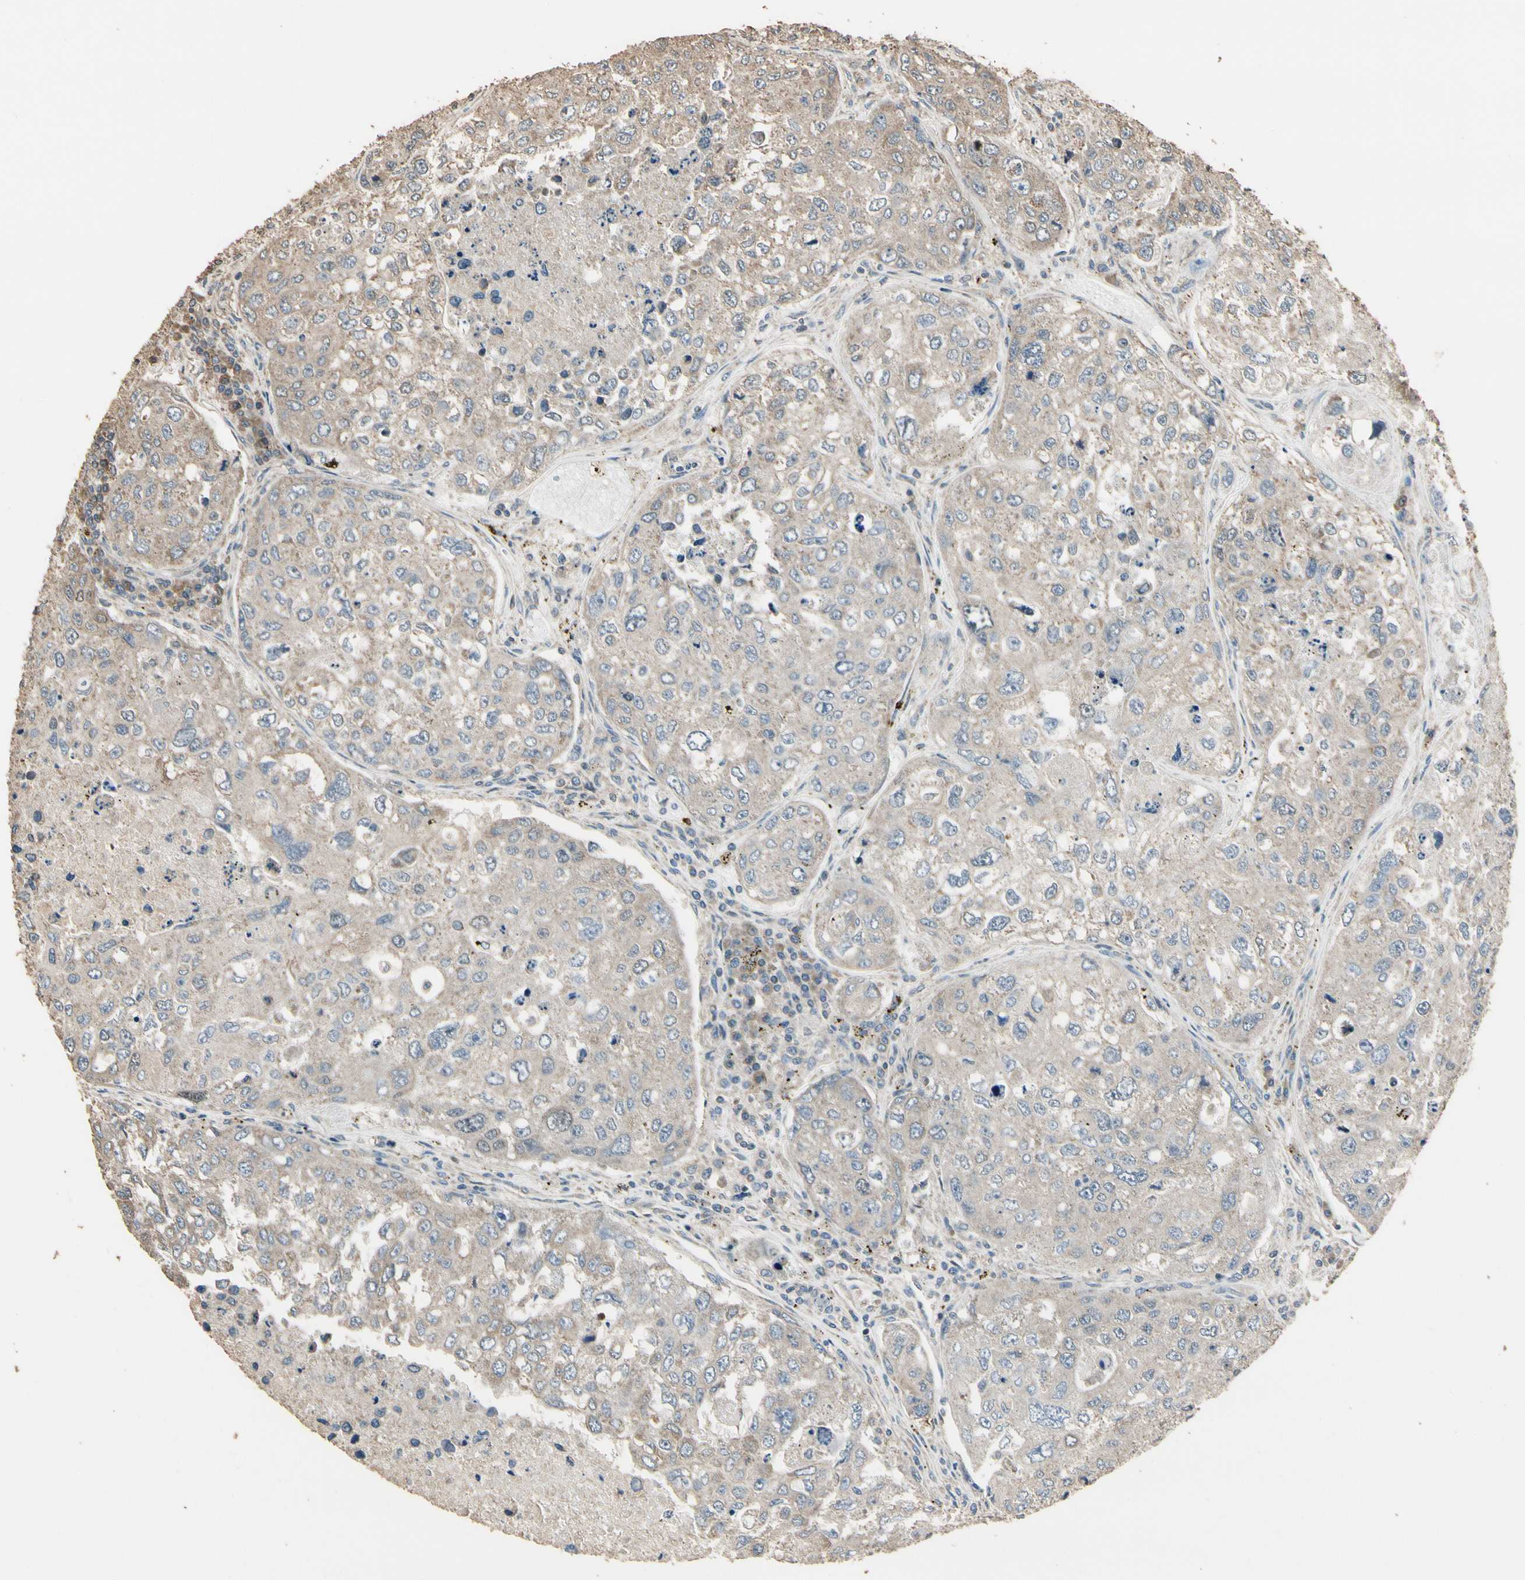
{"staining": {"intensity": "weak", "quantity": "25%-75%", "location": "cytoplasmic/membranous"}, "tissue": "urothelial cancer", "cell_type": "Tumor cells", "image_type": "cancer", "snomed": [{"axis": "morphology", "description": "Urothelial carcinoma, High grade"}, {"axis": "topography", "description": "Lymph node"}, {"axis": "topography", "description": "Urinary bladder"}], "caption": "Weak cytoplasmic/membranous protein positivity is present in approximately 25%-75% of tumor cells in urothelial carcinoma (high-grade). The staining was performed using DAB (3,3'-diaminobenzidine), with brown indicating positive protein expression. Nuclei are stained blue with hematoxylin.", "gene": "STX18", "patient": {"sex": "male", "age": 51}}